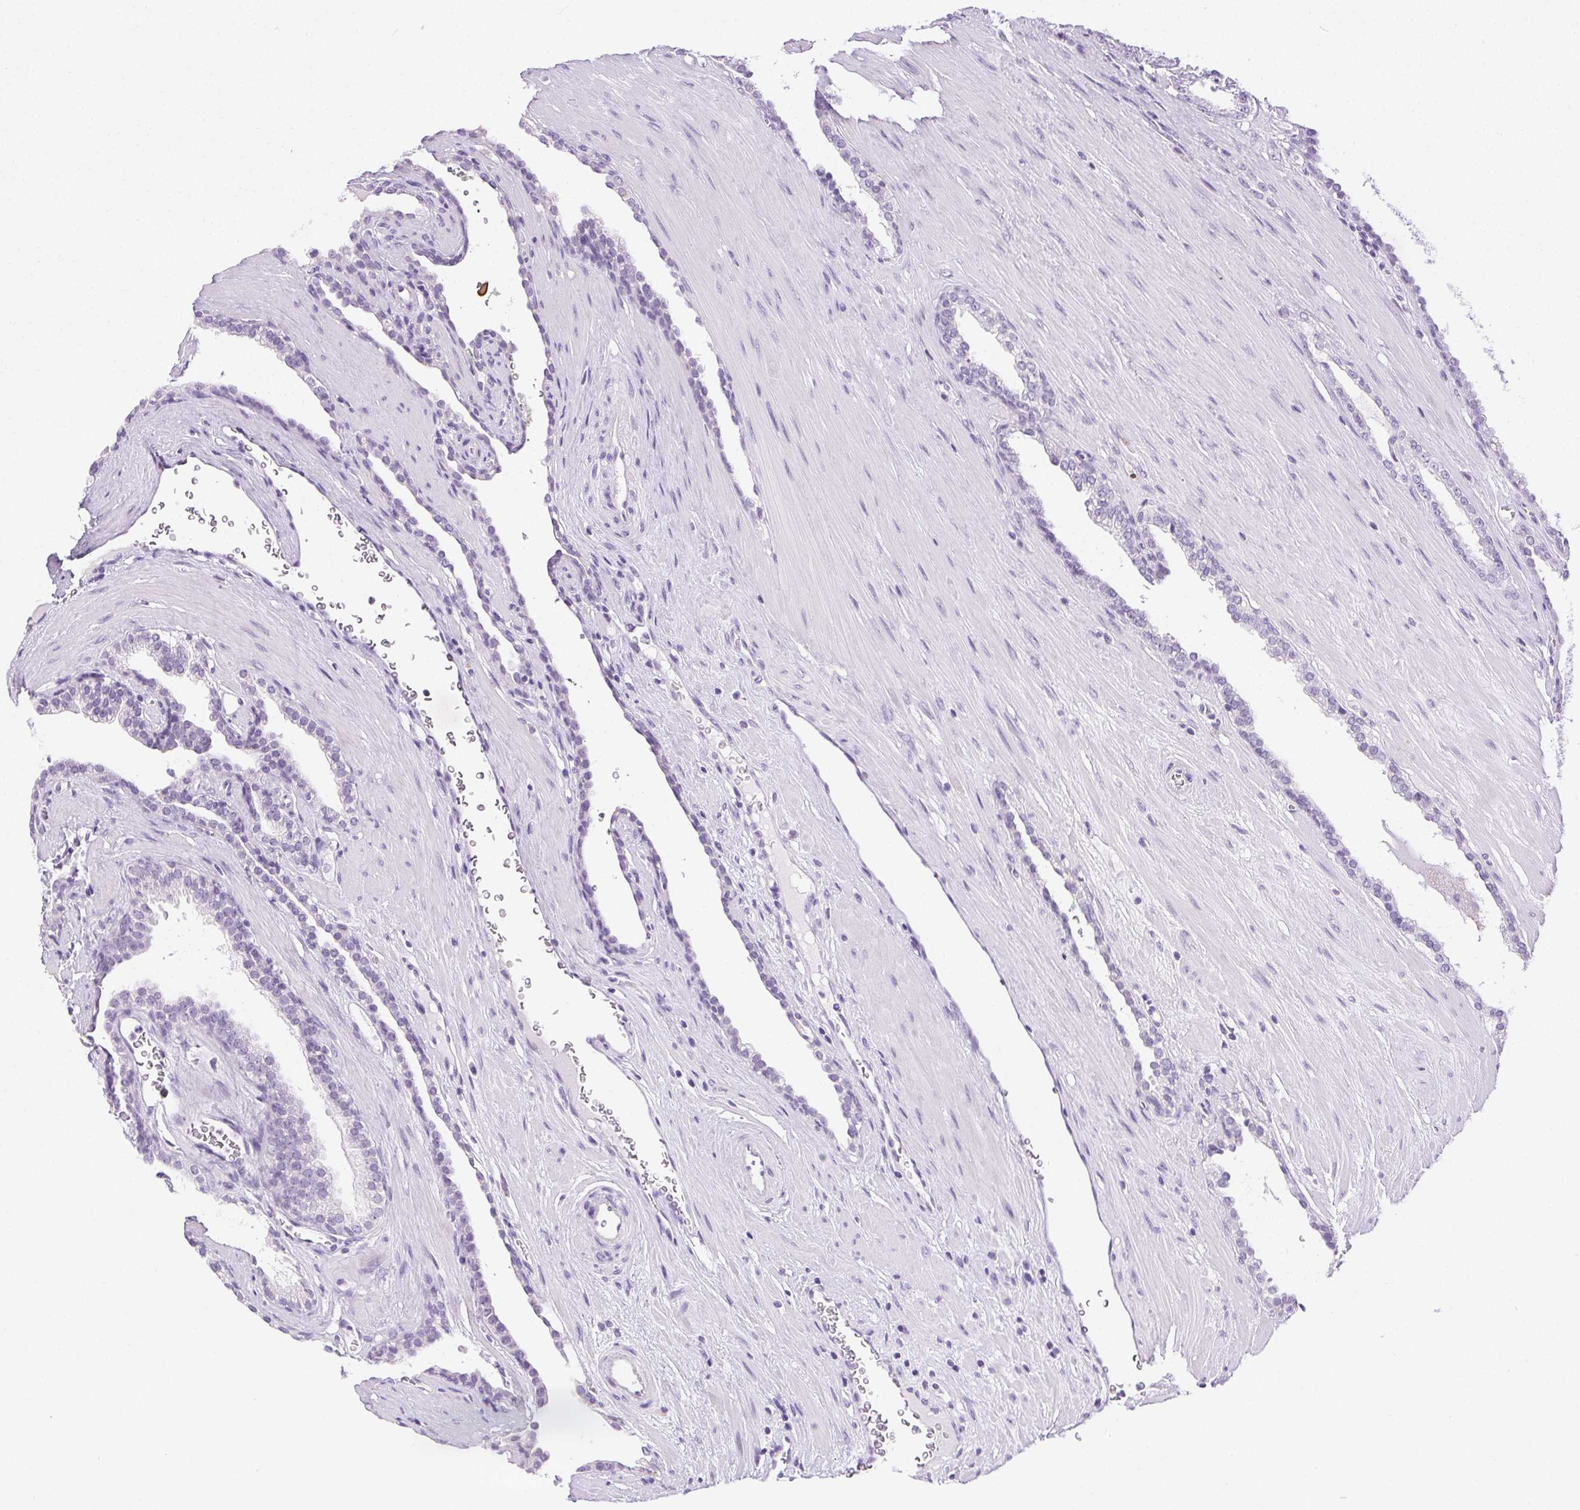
{"staining": {"intensity": "negative", "quantity": "none", "location": "none"}, "tissue": "prostate cancer", "cell_type": "Tumor cells", "image_type": "cancer", "snomed": [{"axis": "morphology", "description": "Adenocarcinoma, High grade"}, {"axis": "topography", "description": "Prostate"}], "caption": "This histopathology image is of prostate cancer stained with immunohistochemistry (IHC) to label a protein in brown with the nuclei are counter-stained blue. There is no expression in tumor cells.", "gene": "C20orf85", "patient": {"sex": "male", "age": 58}}